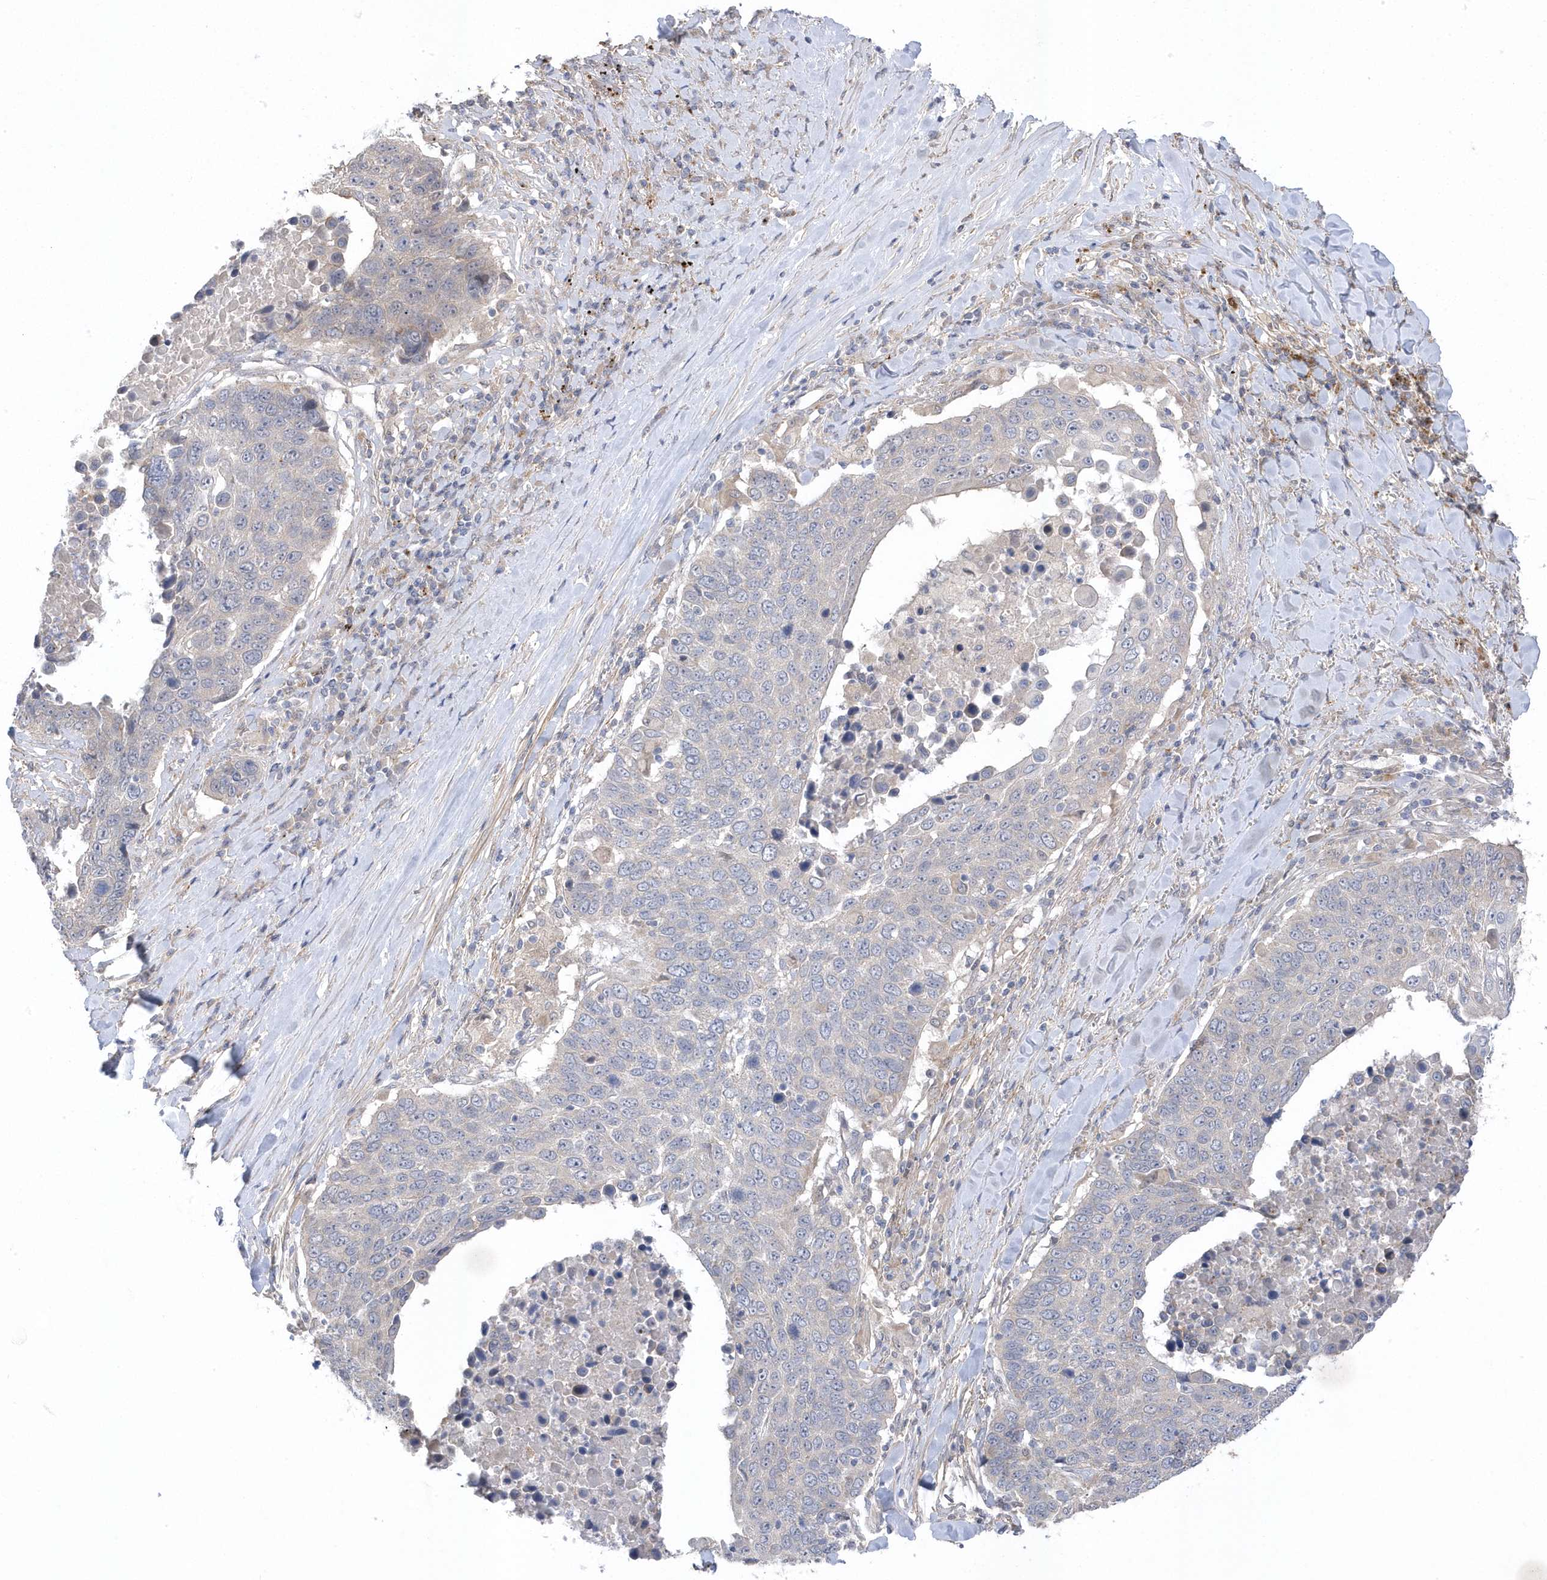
{"staining": {"intensity": "negative", "quantity": "none", "location": "none"}, "tissue": "lung cancer", "cell_type": "Tumor cells", "image_type": "cancer", "snomed": [{"axis": "morphology", "description": "Squamous cell carcinoma, NOS"}, {"axis": "topography", "description": "Lung"}], "caption": "Immunohistochemistry photomicrograph of neoplastic tissue: human squamous cell carcinoma (lung) stained with DAB exhibits no significant protein positivity in tumor cells.", "gene": "ANAPC1", "patient": {"sex": "male", "age": 66}}